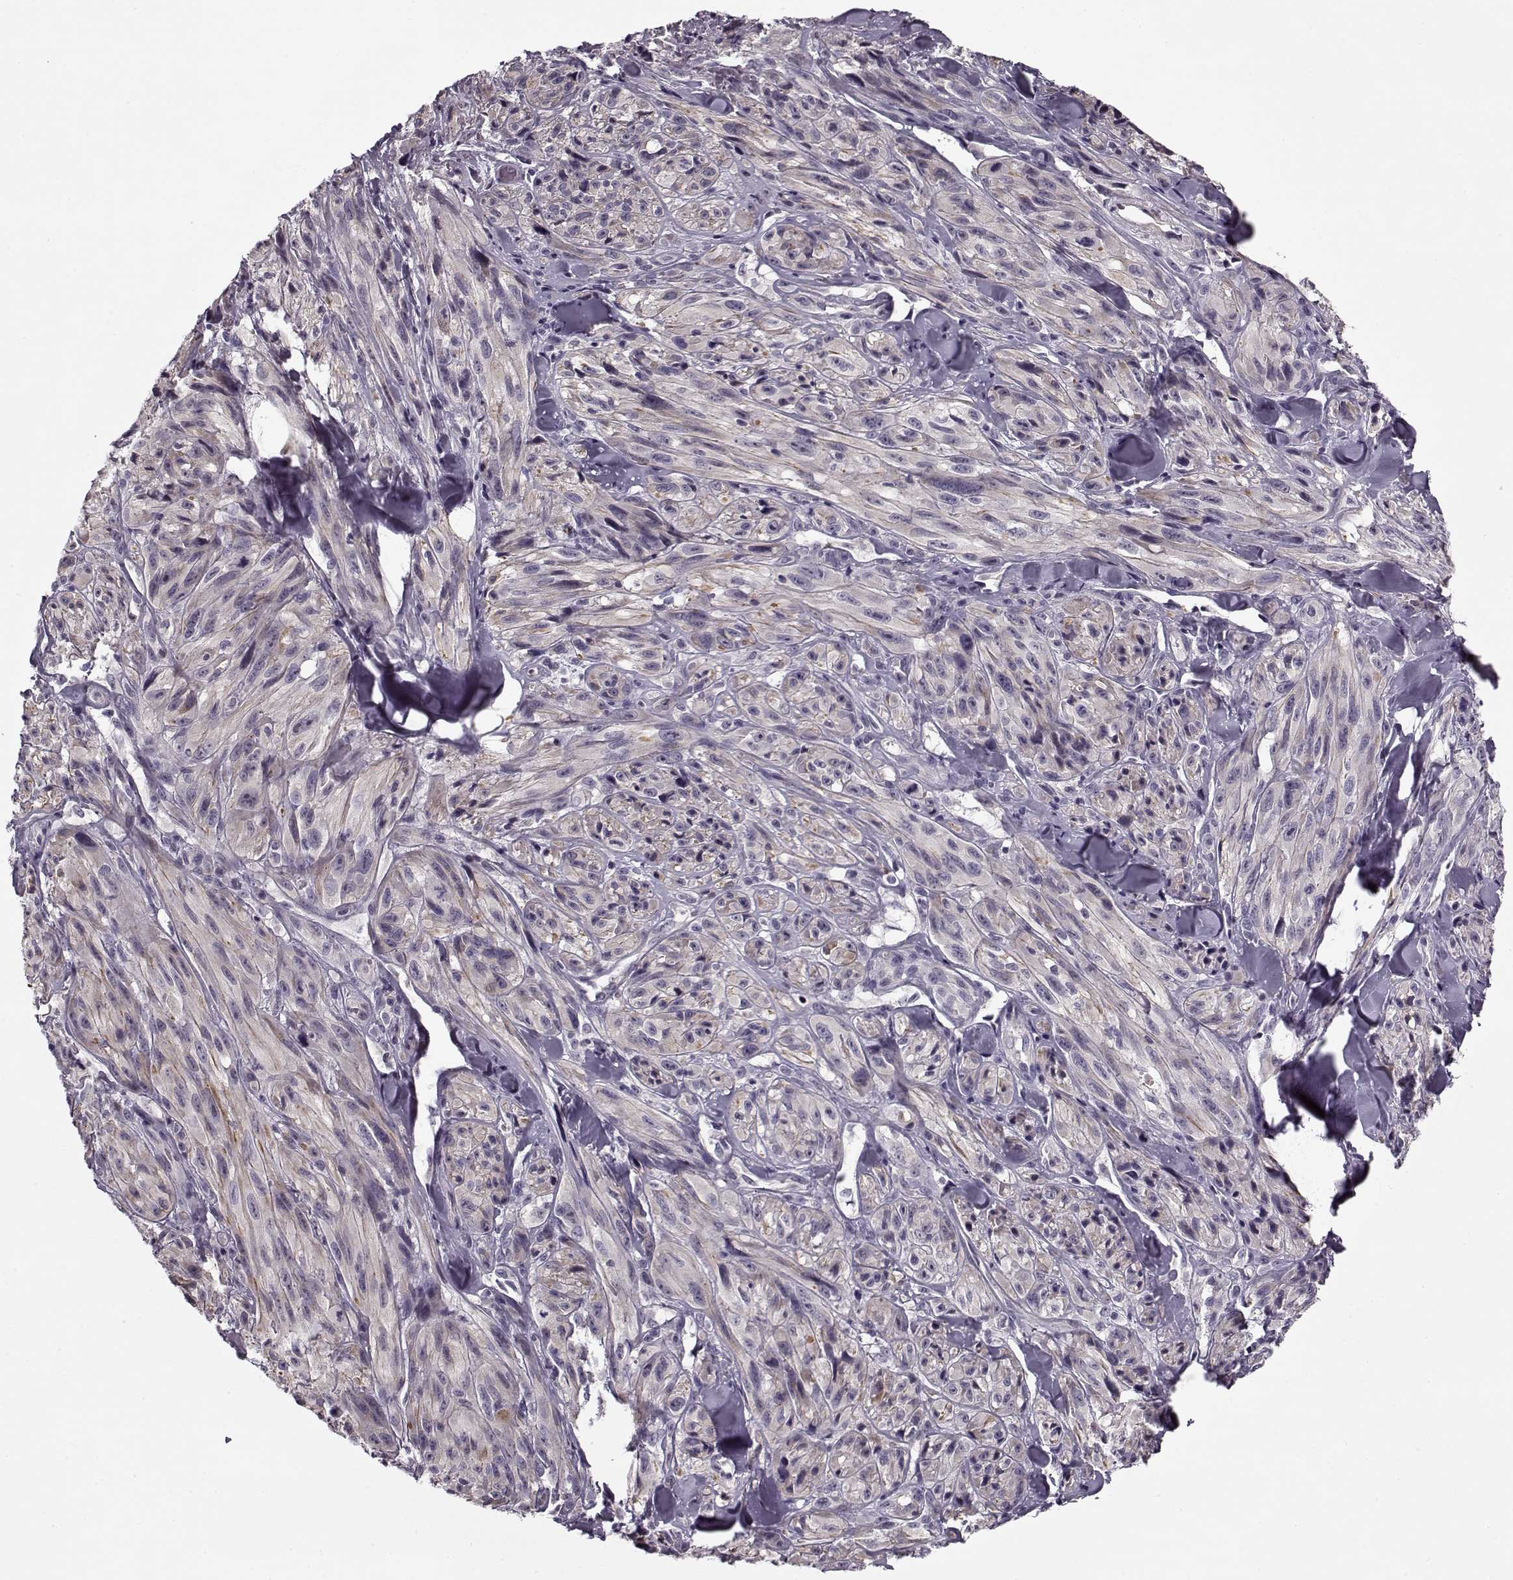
{"staining": {"intensity": "negative", "quantity": "none", "location": "none"}, "tissue": "melanoma", "cell_type": "Tumor cells", "image_type": "cancer", "snomed": [{"axis": "morphology", "description": "Malignant melanoma, NOS"}, {"axis": "topography", "description": "Skin"}], "caption": "Melanoma stained for a protein using immunohistochemistry (IHC) exhibits no positivity tumor cells.", "gene": "PNMT", "patient": {"sex": "male", "age": 67}}